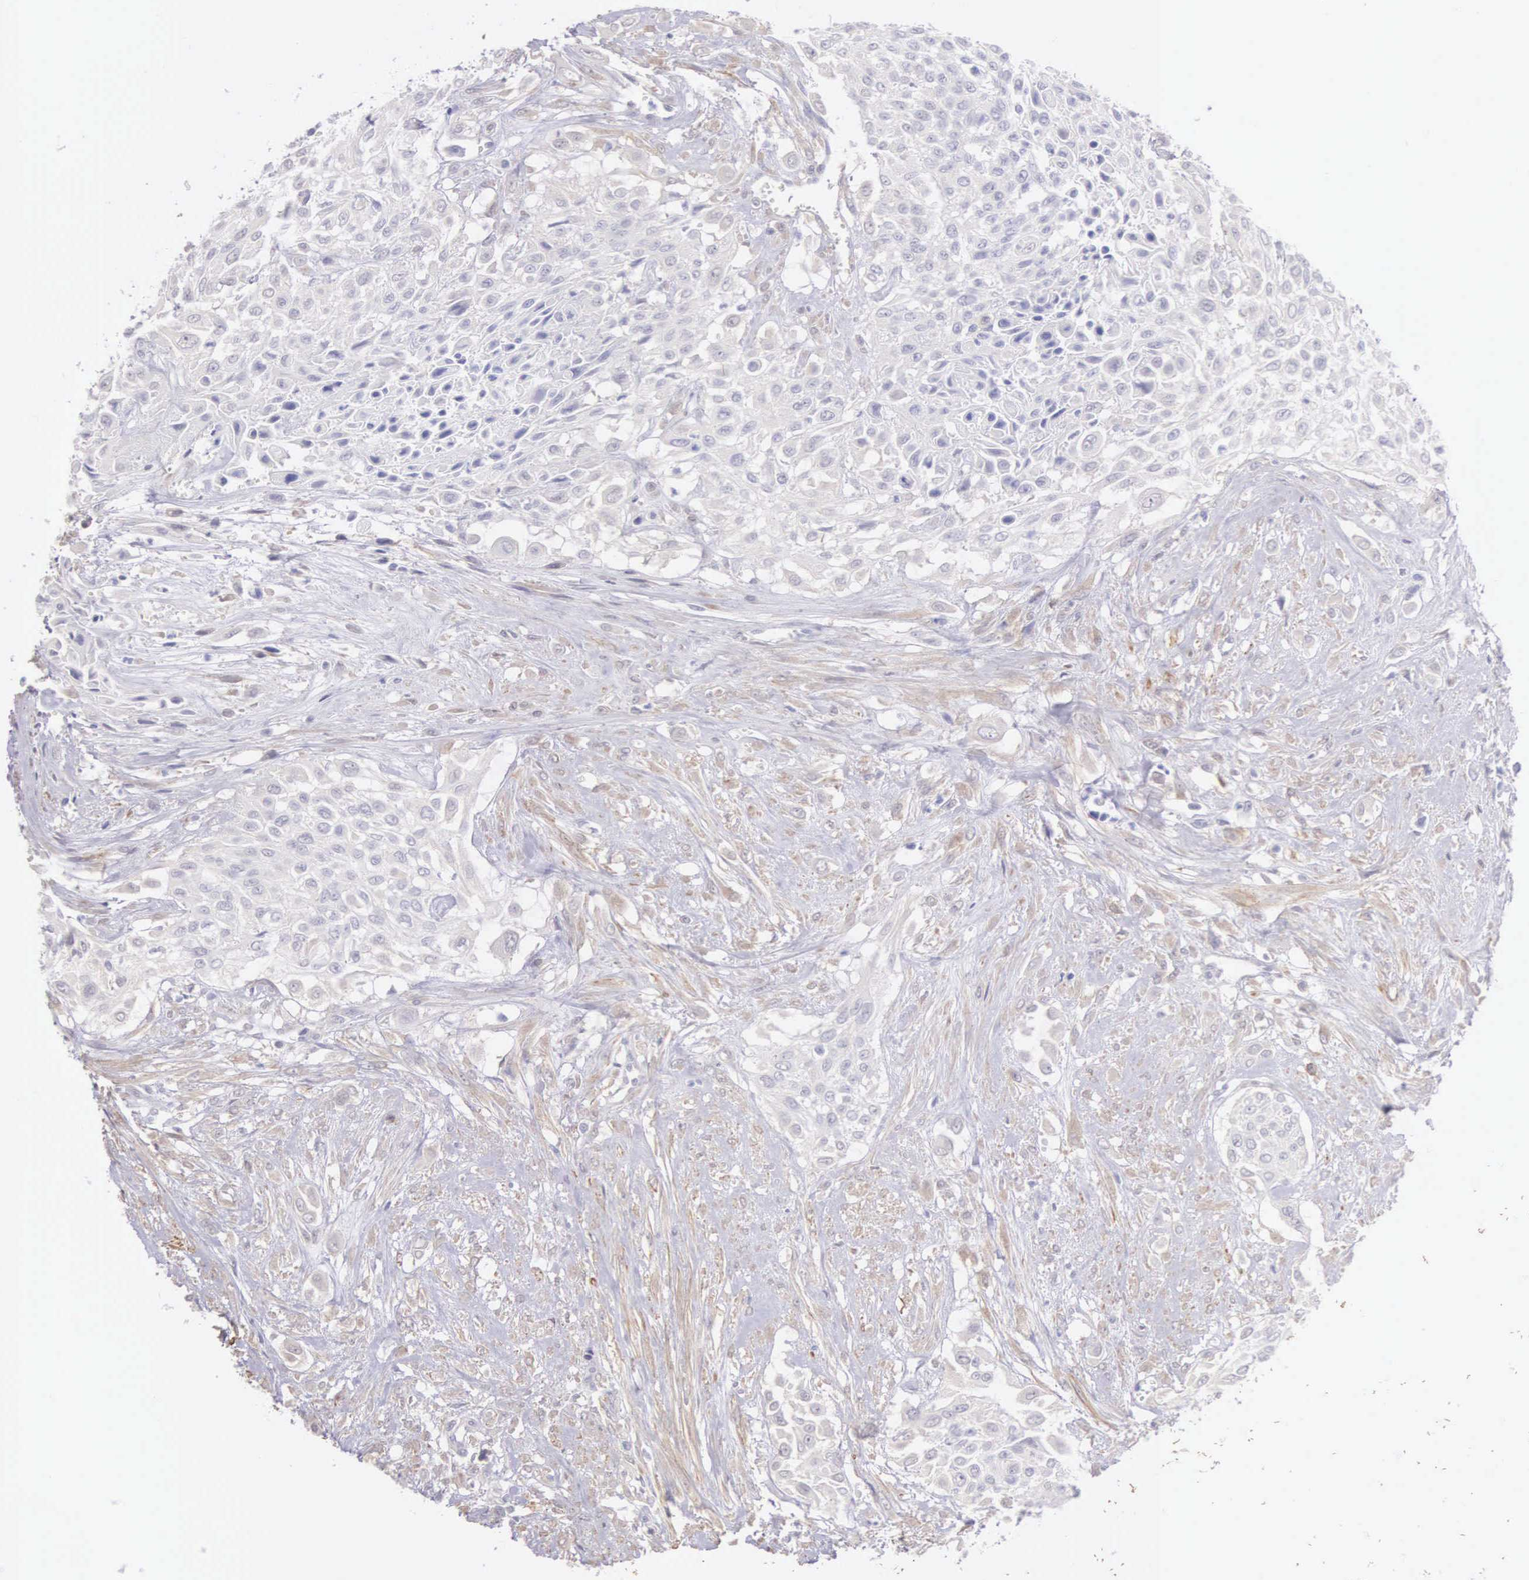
{"staining": {"intensity": "weak", "quantity": "<25%", "location": "cytoplasmic/membranous"}, "tissue": "urothelial cancer", "cell_type": "Tumor cells", "image_type": "cancer", "snomed": [{"axis": "morphology", "description": "Urothelial carcinoma, High grade"}, {"axis": "topography", "description": "Urinary bladder"}], "caption": "Human urothelial cancer stained for a protein using IHC shows no expression in tumor cells.", "gene": "ARFGAP3", "patient": {"sex": "male", "age": 57}}